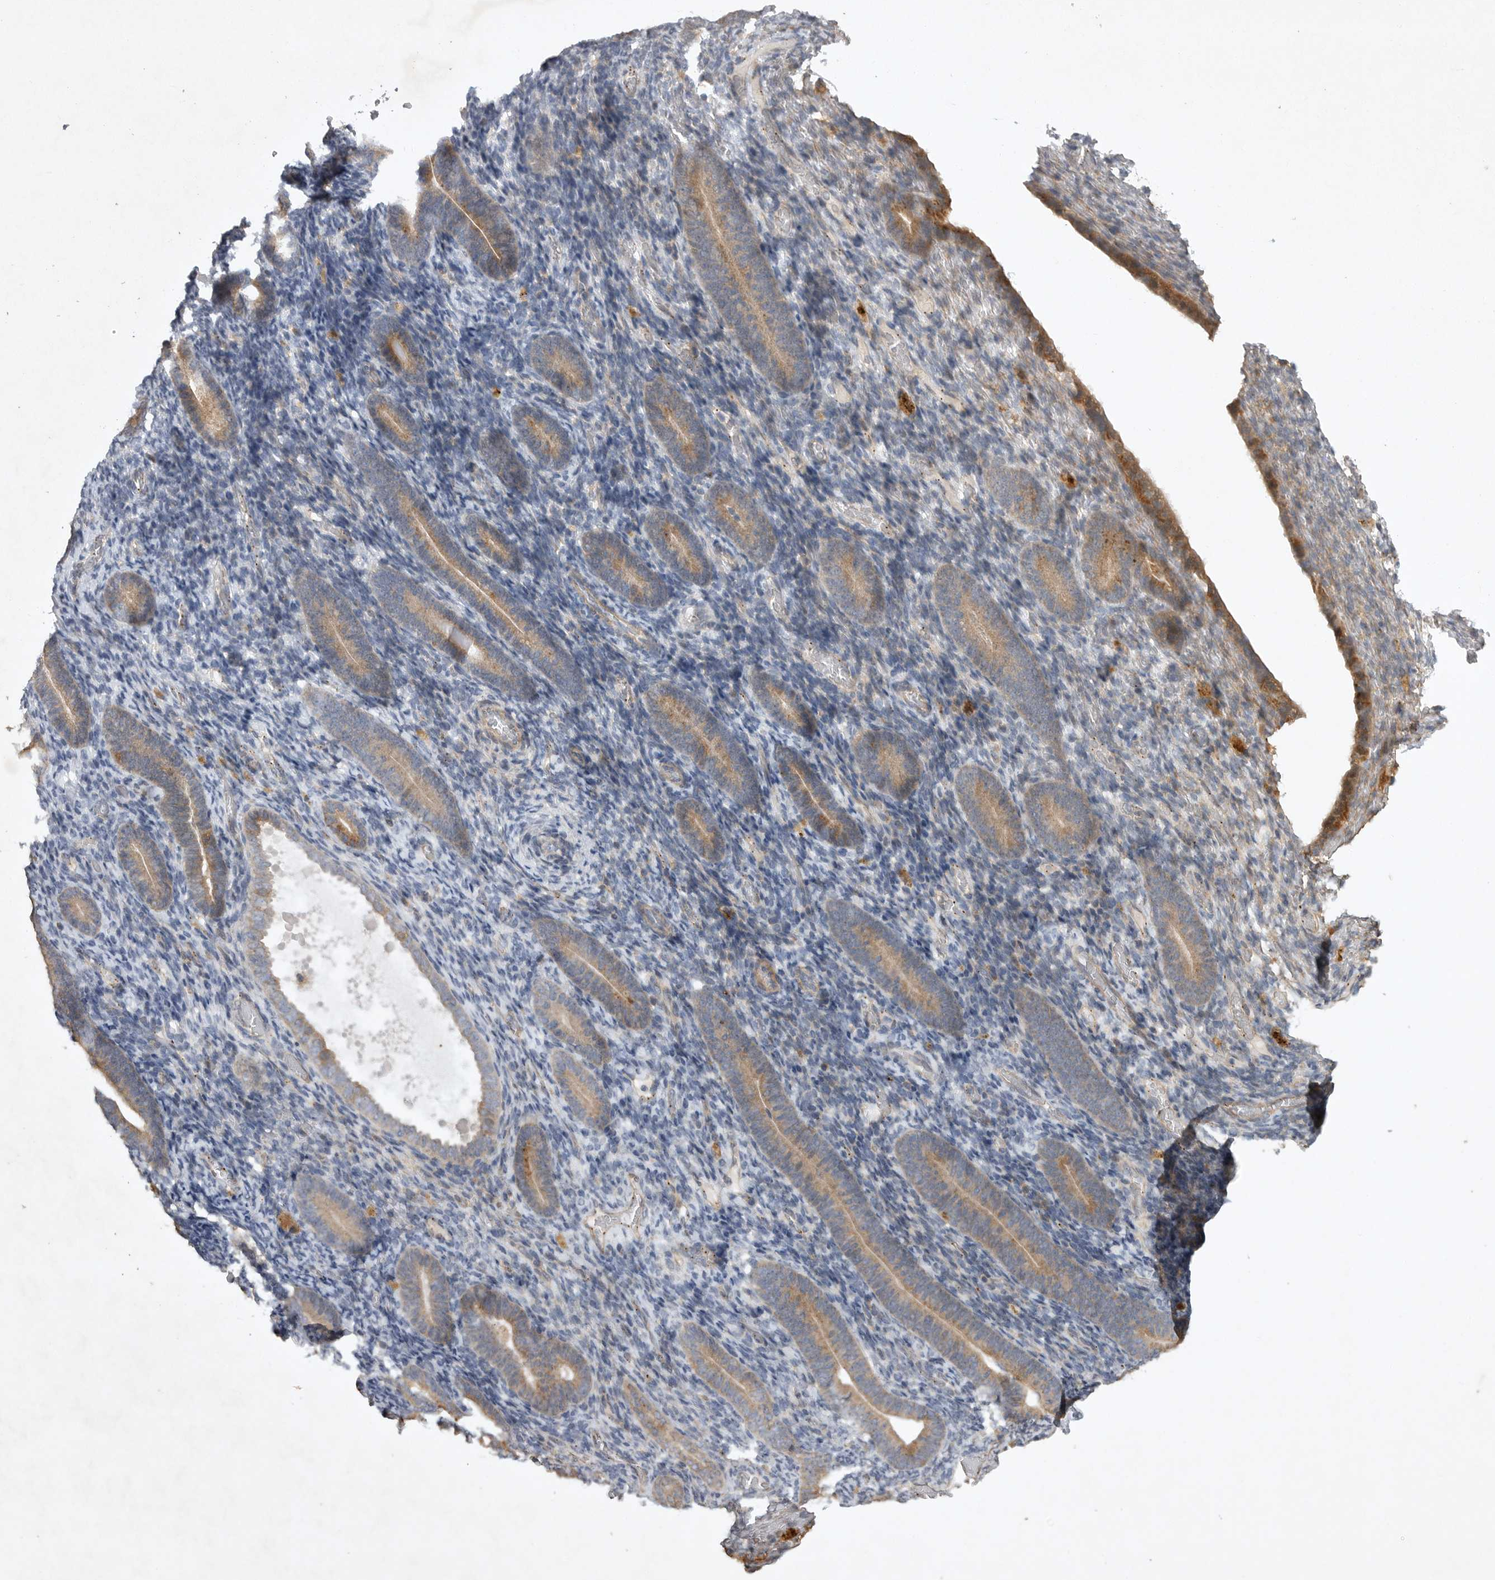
{"staining": {"intensity": "negative", "quantity": "none", "location": "none"}, "tissue": "endometrium", "cell_type": "Cells in endometrial stroma", "image_type": "normal", "snomed": [{"axis": "morphology", "description": "Normal tissue, NOS"}, {"axis": "topography", "description": "Endometrium"}], "caption": "There is no significant expression in cells in endometrial stroma of endometrium. Brightfield microscopy of immunohistochemistry stained with DAB (3,3'-diaminobenzidine) (brown) and hematoxylin (blue), captured at high magnification.", "gene": "EDEM3", "patient": {"sex": "female", "age": 51}}